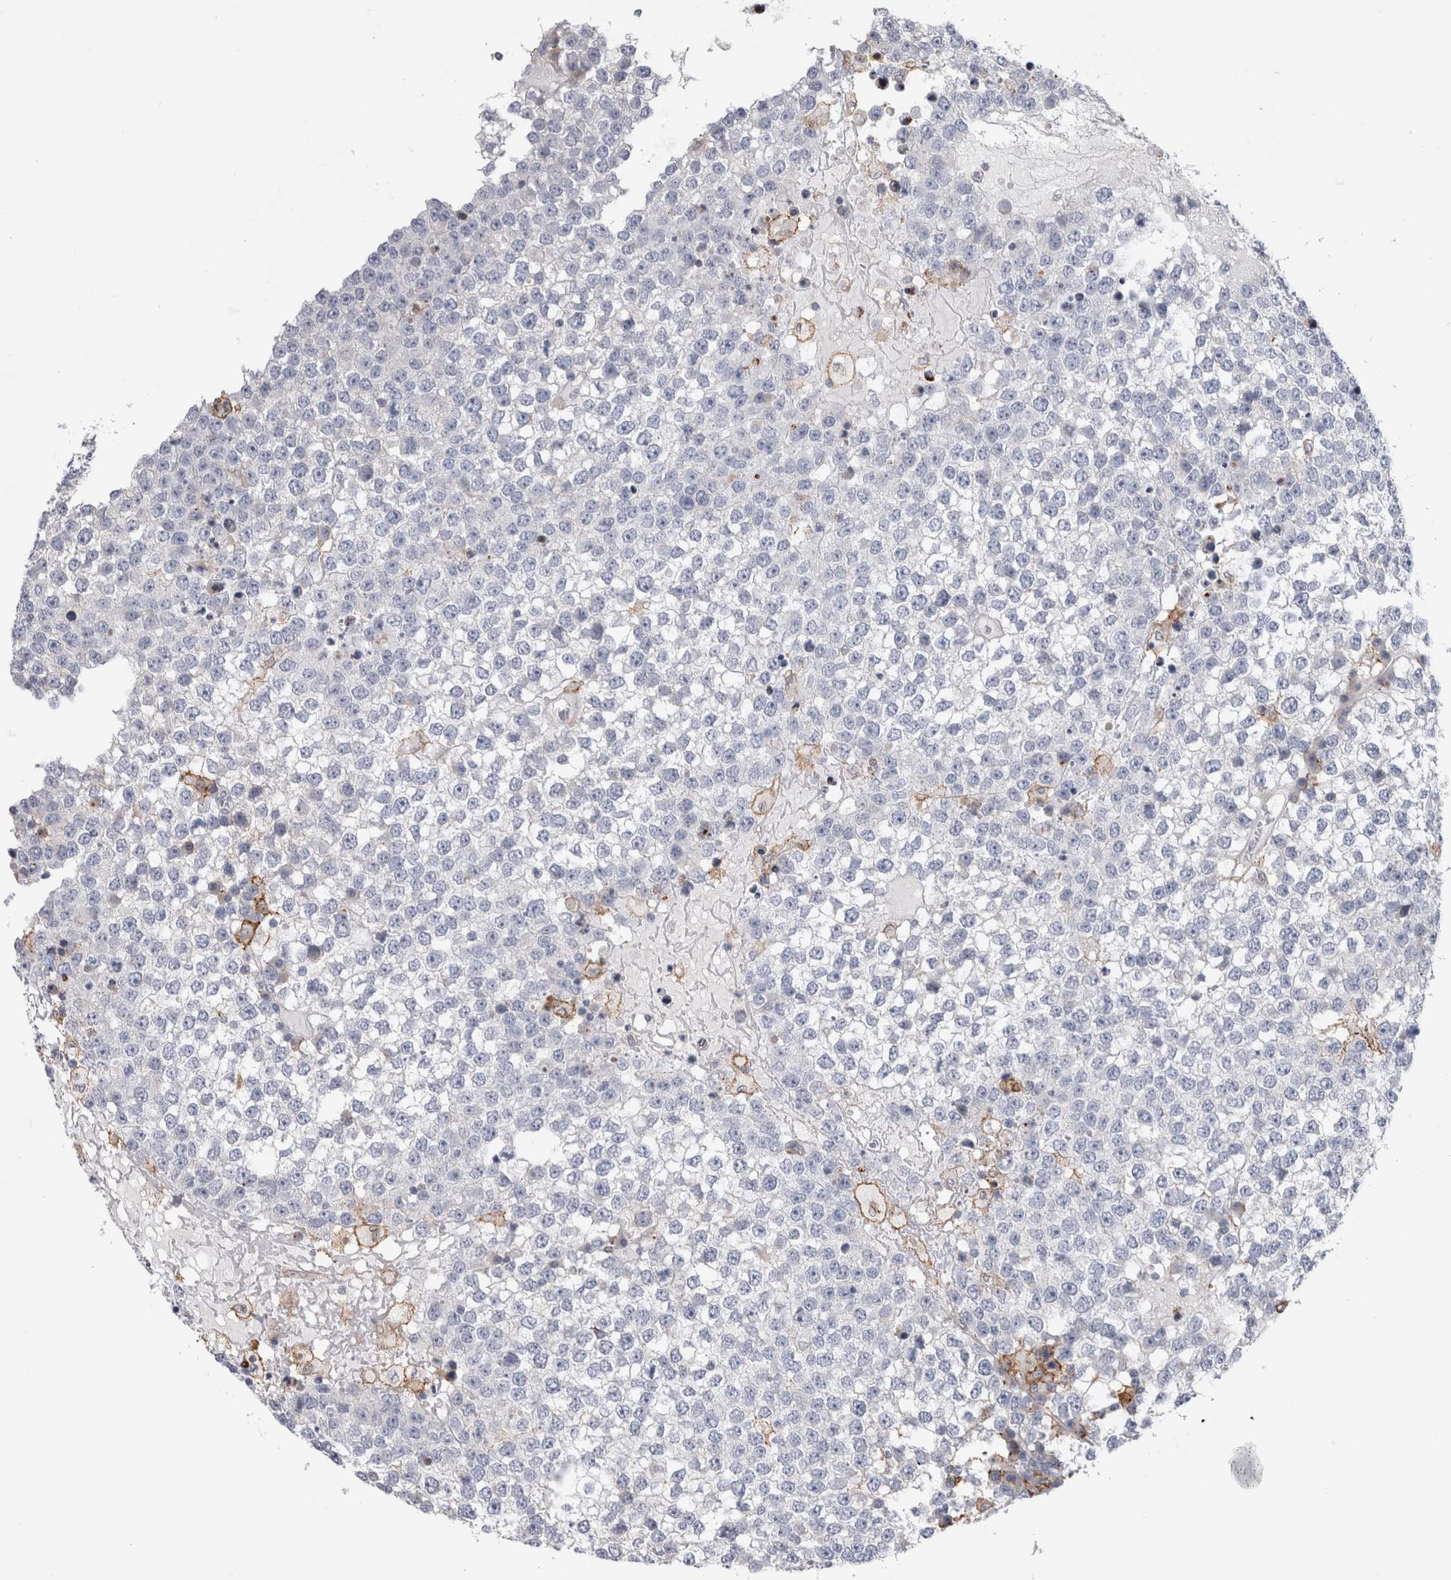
{"staining": {"intensity": "negative", "quantity": "none", "location": "none"}, "tissue": "testis cancer", "cell_type": "Tumor cells", "image_type": "cancer", "snomed": [{"axis": "morphology", "description": "Seminoma, NOS"}, {"axis": "topography", "description": "Testis"}], "caption": "This photomicrograph is of testis cancer stained with immunohistochemistry to label a protein in brown with the nuclei are counter-stained blue. There is no staining in tumor cells.", "gene": "DNAJC24", "patient": {"sex": "male", "age": 65}}